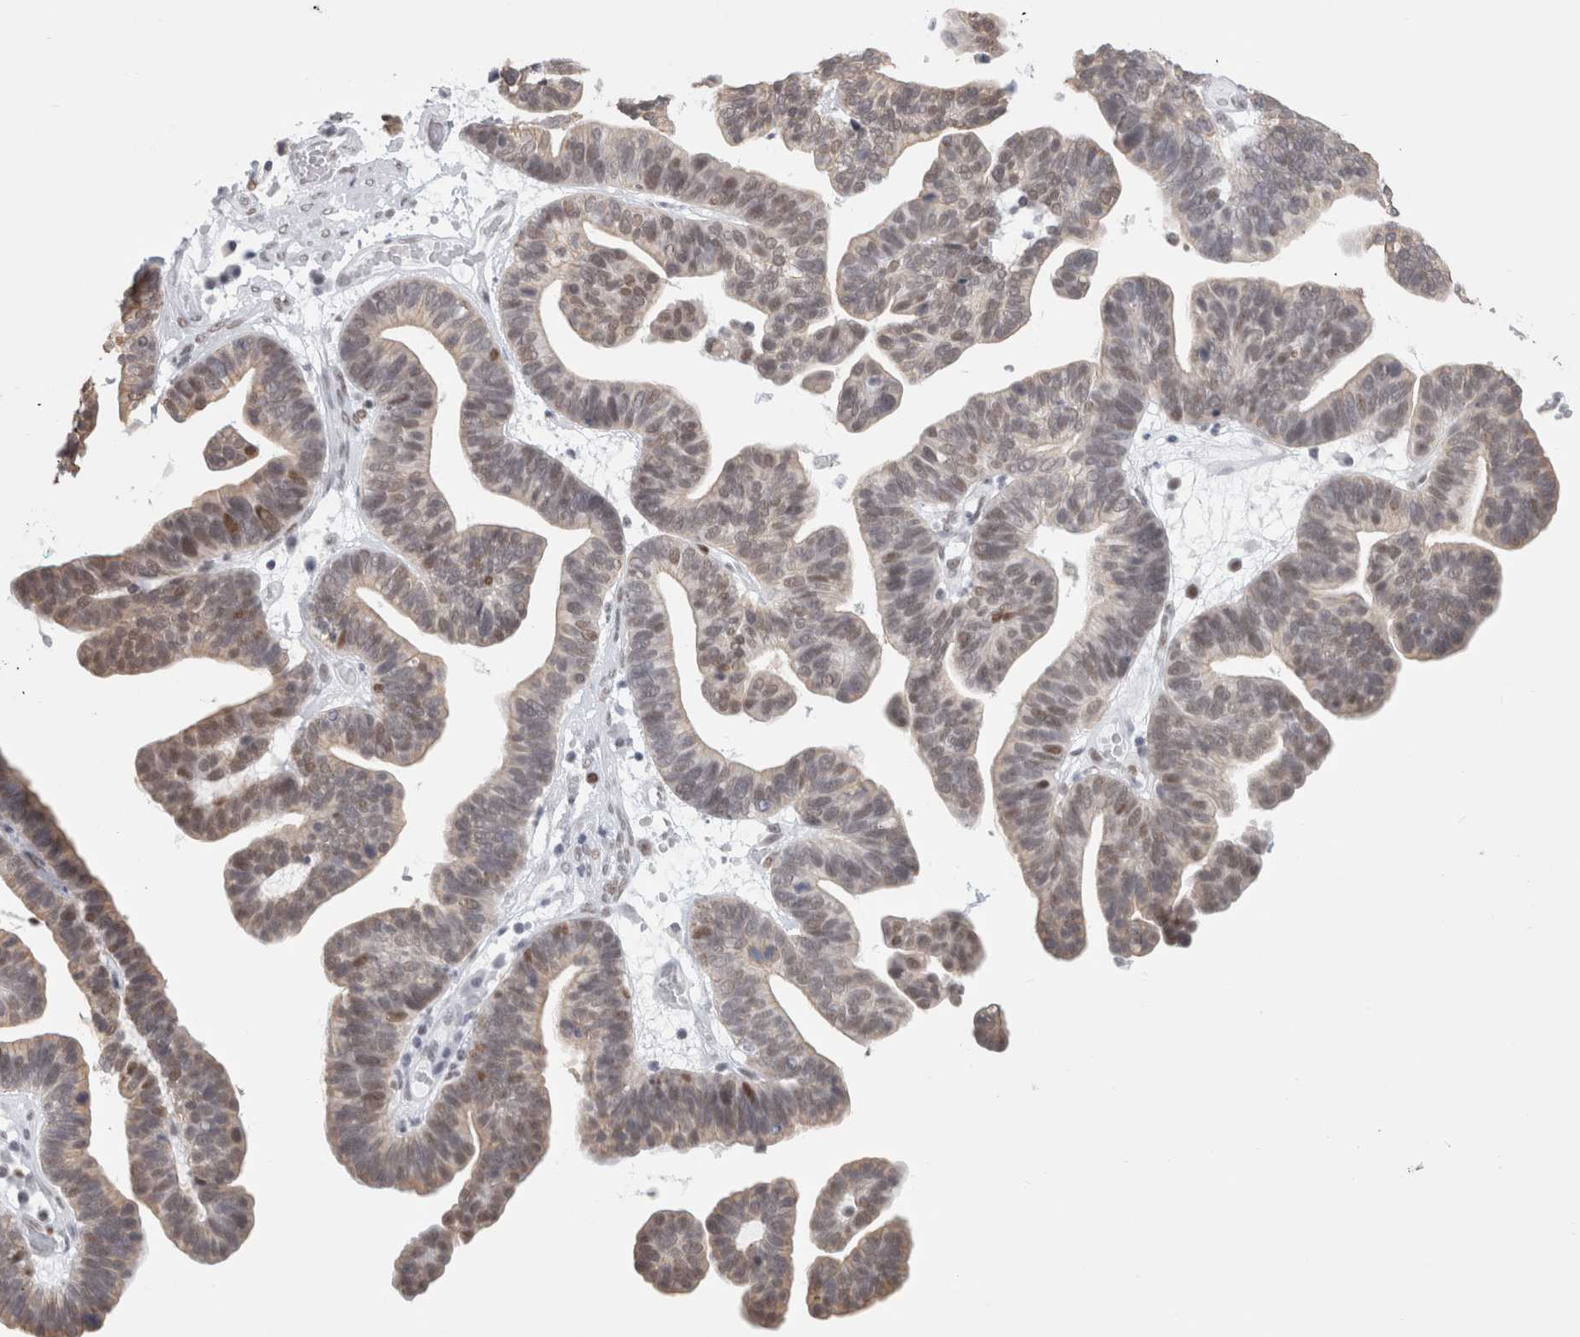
{"staining": {"intensity": "weak", "quantity": "25%-75%", "location": "nuclear"}, "tissue": "ovarian cancer", "cell_type": "Tumor cells", "image_type": "cancer", "snomed": [{"axis": "morphology", "description": "Cystadenocarcinoma, serous, NOS"}, {"axis": "topography", "description": "Ovary"}], "caption": "Ovarian serous cystadenocarcinoma tissue exhibits weak nuclear staining in approximately 25%-75% of tumor cells, visualized by immunohistochemistry.", "gene": "SMARCC1", "patient": {"sex": "female", "age": 56}}